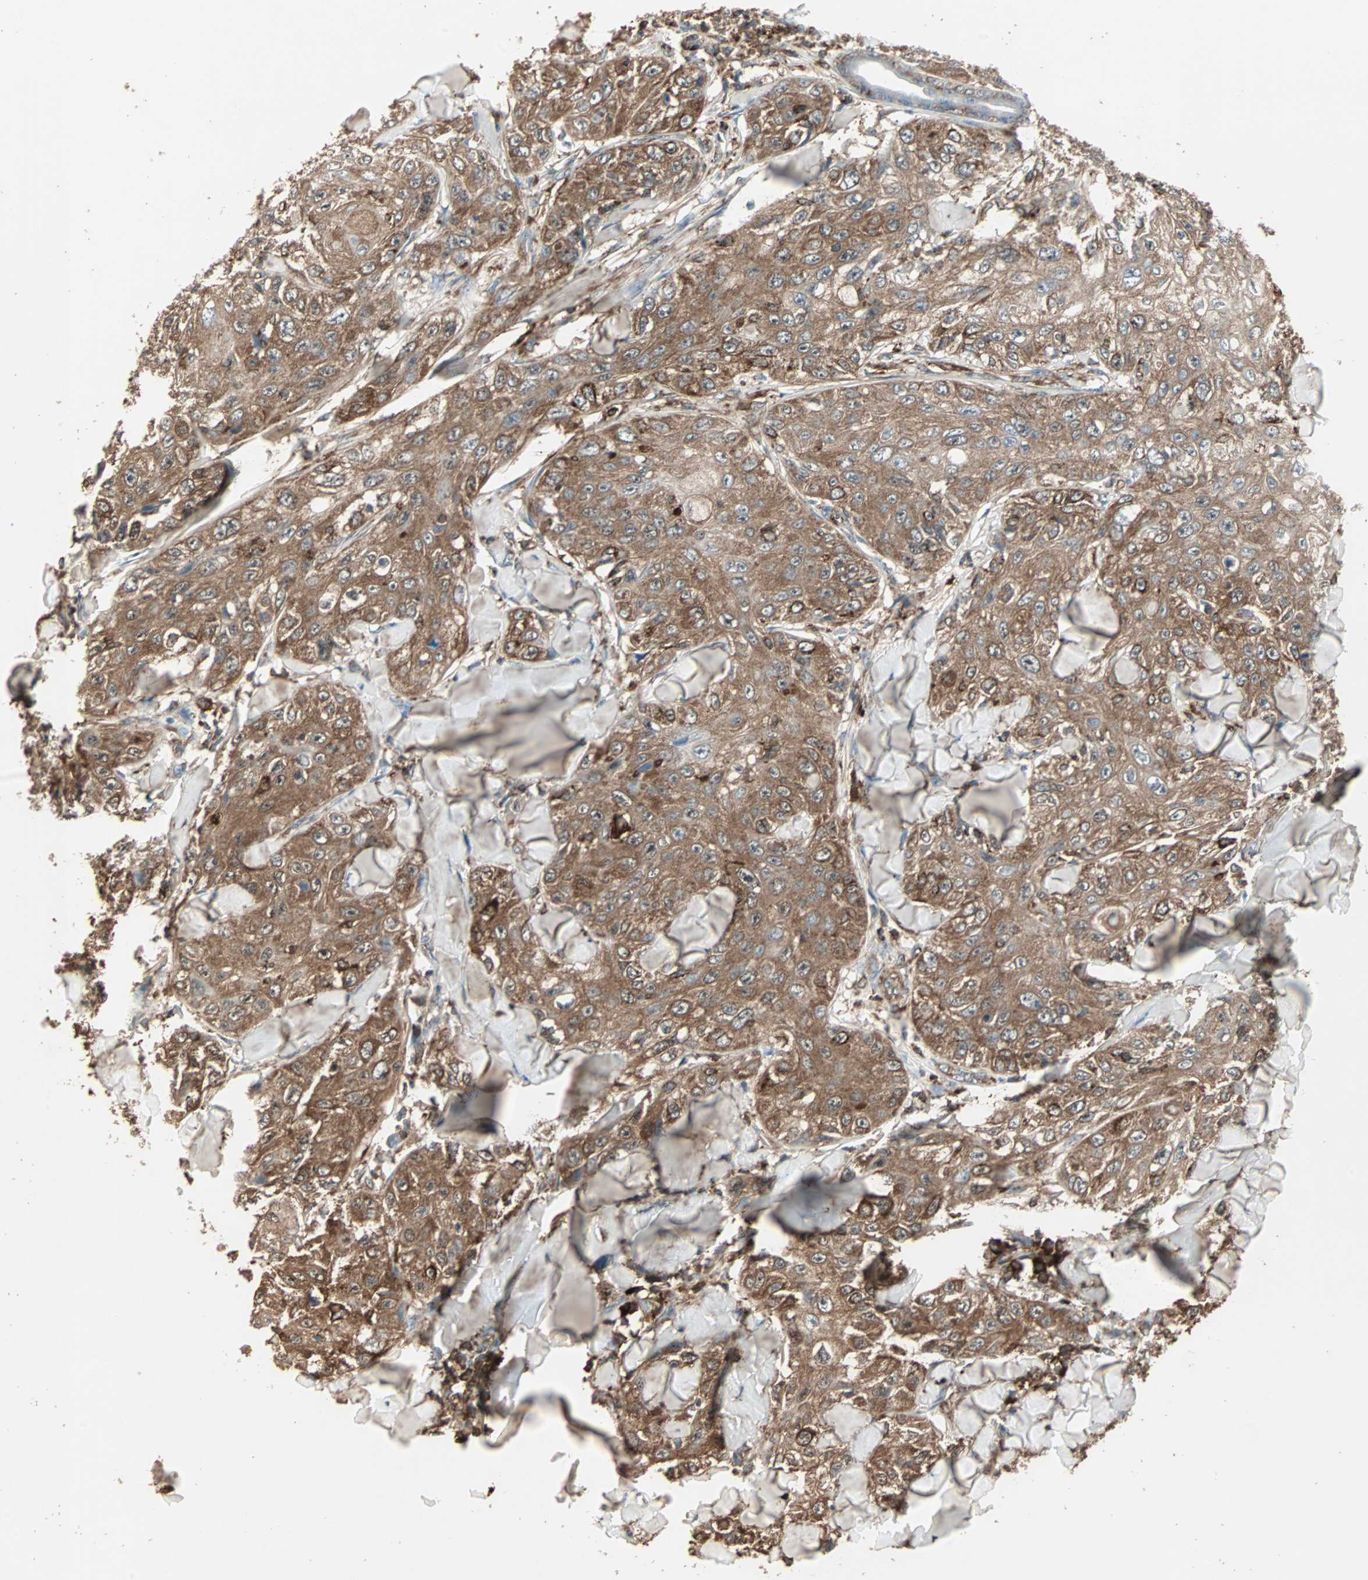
{"staining": {"intensity": "strong", "quantity": ">75%", "location": "cytoplasmic/membranous"}, "tissue": "skin cancer", "cell_type": "Tumor cells", "image_type": "cancer", "snomed": [{"axis": "morphology", "description": "Squamous cell carcinoma, NOS"}, {"axis": "topography", "description": "Skin"}], "caption": "A micrograph of human skin cancer stained for a protein exhibits strong cytoplasmic/membranous brown staining in tumor cells.", "gene": "MMP3", "patient": {"sex": "male", "age": 86}}